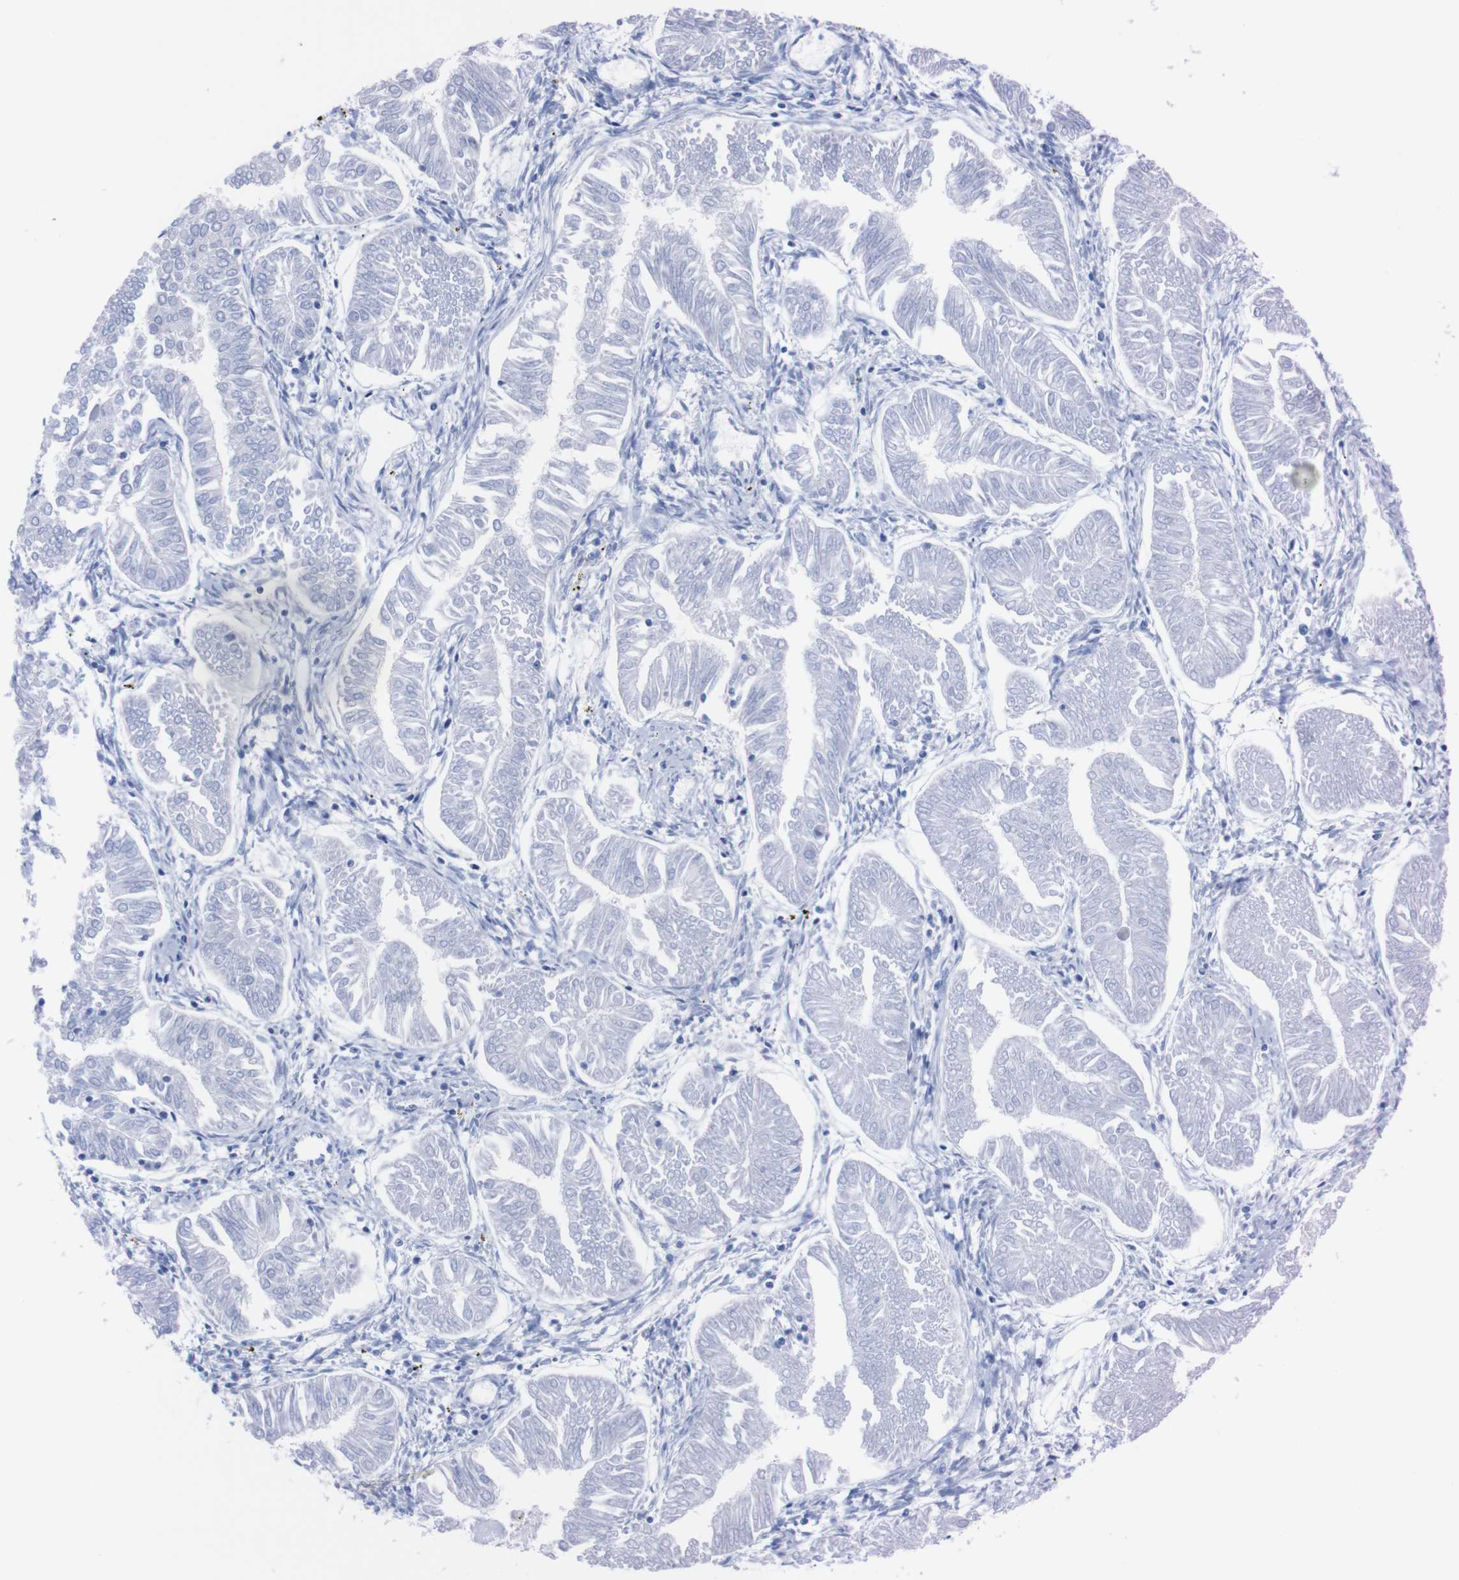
{"staining": {"intensity": "negative", "quantity": "none", "location": "none"}, "tissue": "endometrial cancer", "cell_type": "Tumor cells", "image_type": "cancer", "snomed": [{"axis": "morphology", "description": "Adenocarcinoma, NOS"}, {"axis": "topography", "description": "Endometrium"}], "caption": "Tumor cells are negative for brown protein staining in endometrial adenocarcinoma.", "gene": "P2RY12", "patient": {"sex": "female", "age": 53}}